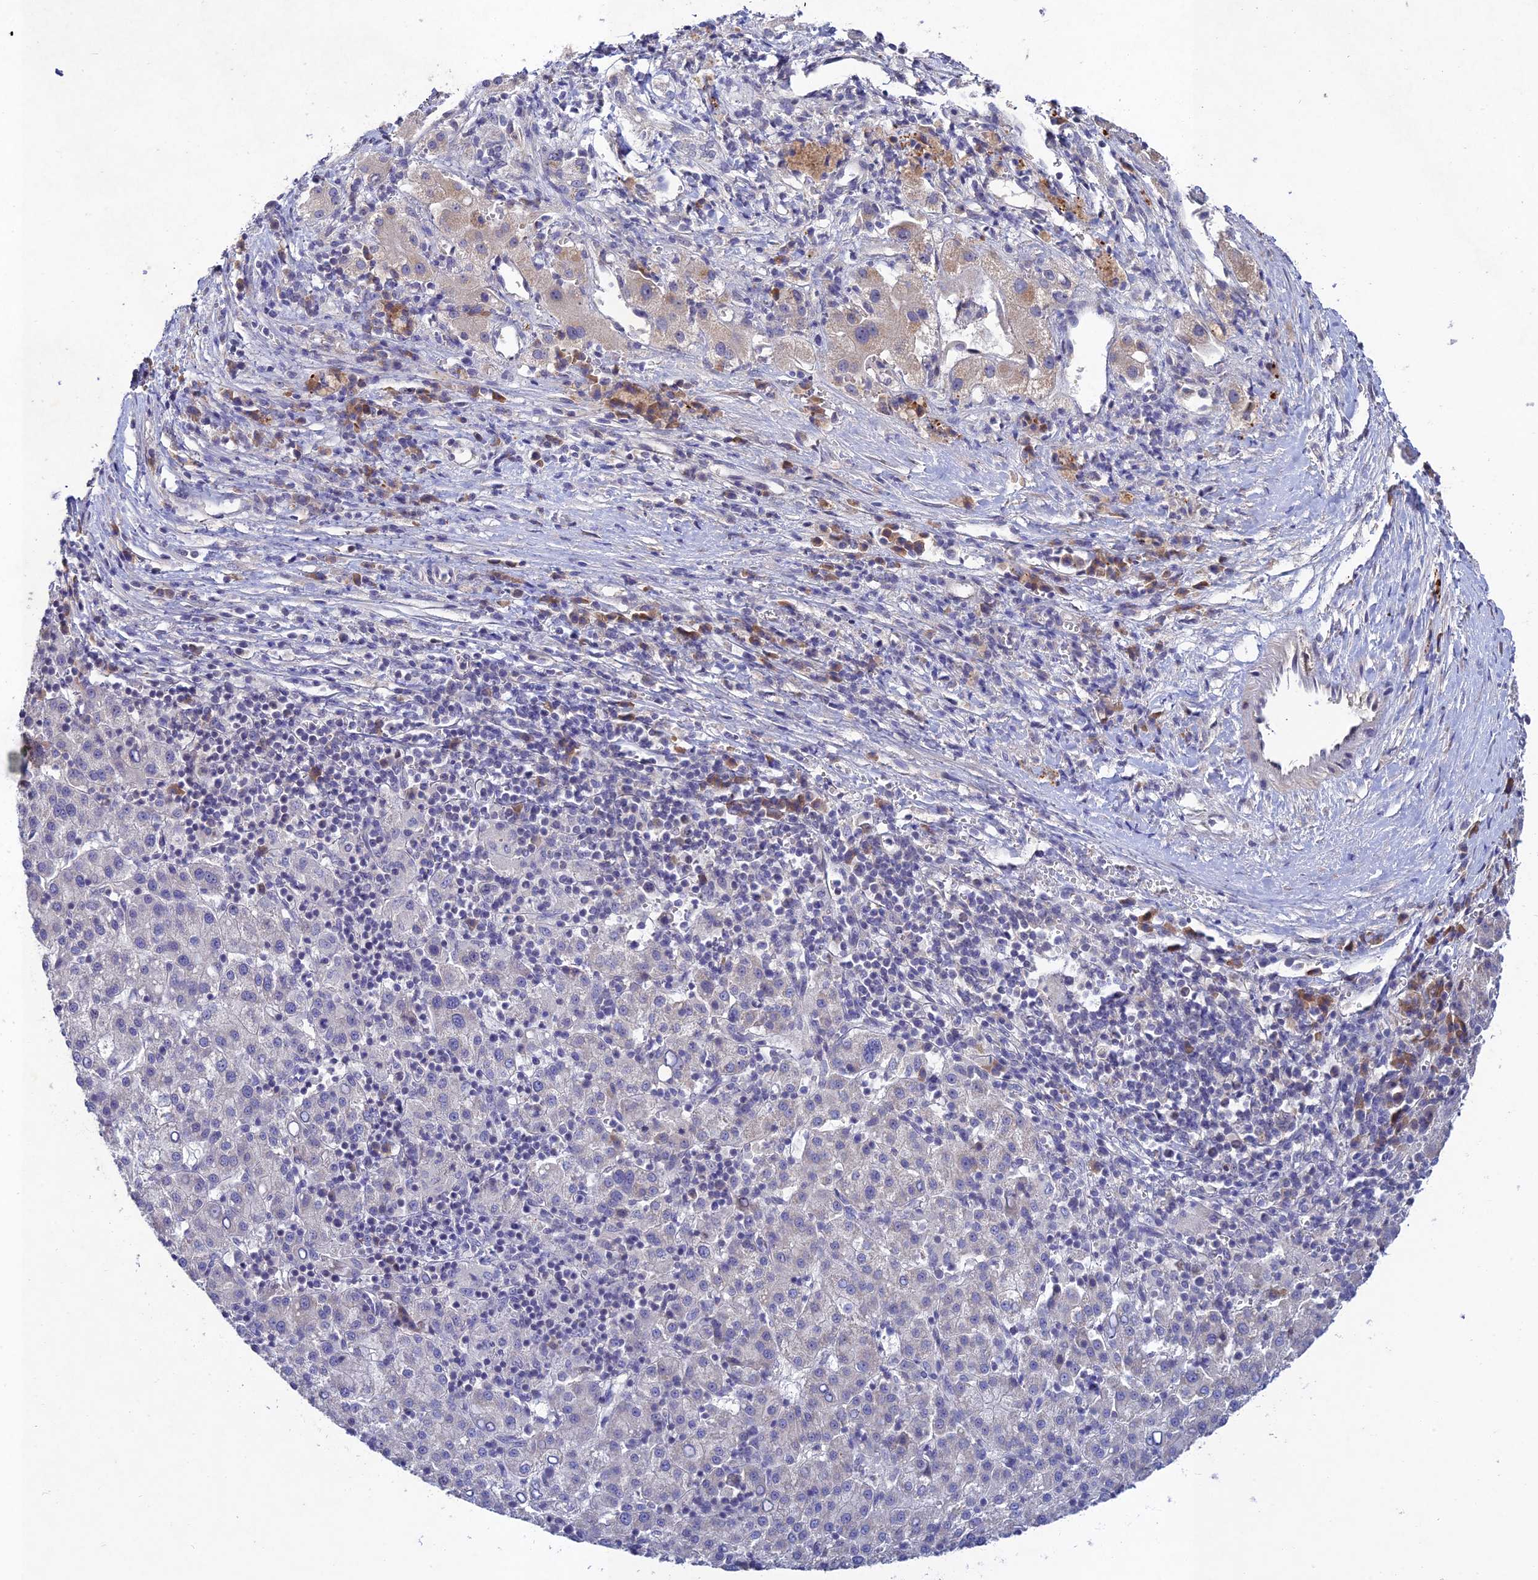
{"staining": {"intensity": "weak", "quantity": "25%-75%", "location": "cytoplasmic/membranous"}, "tissue": "liver cancer", "cell_type": "Tumor cells", "image_type": "cancer", "snomed": [{"axis": "morphology", "description": "Carcinoma, Hepatocellular, NOS"}, {"axis": "topography", "description": "Liver"}], "caption": "Immunohistochemical staining of liver hepatocellular carcinoma demonstrates low levels of weak cytoplasmic/membranous expression in about 25%-75% of tumor cells.", "gene": "CHST5", "patient": {"sex": "female", "age": 58}}